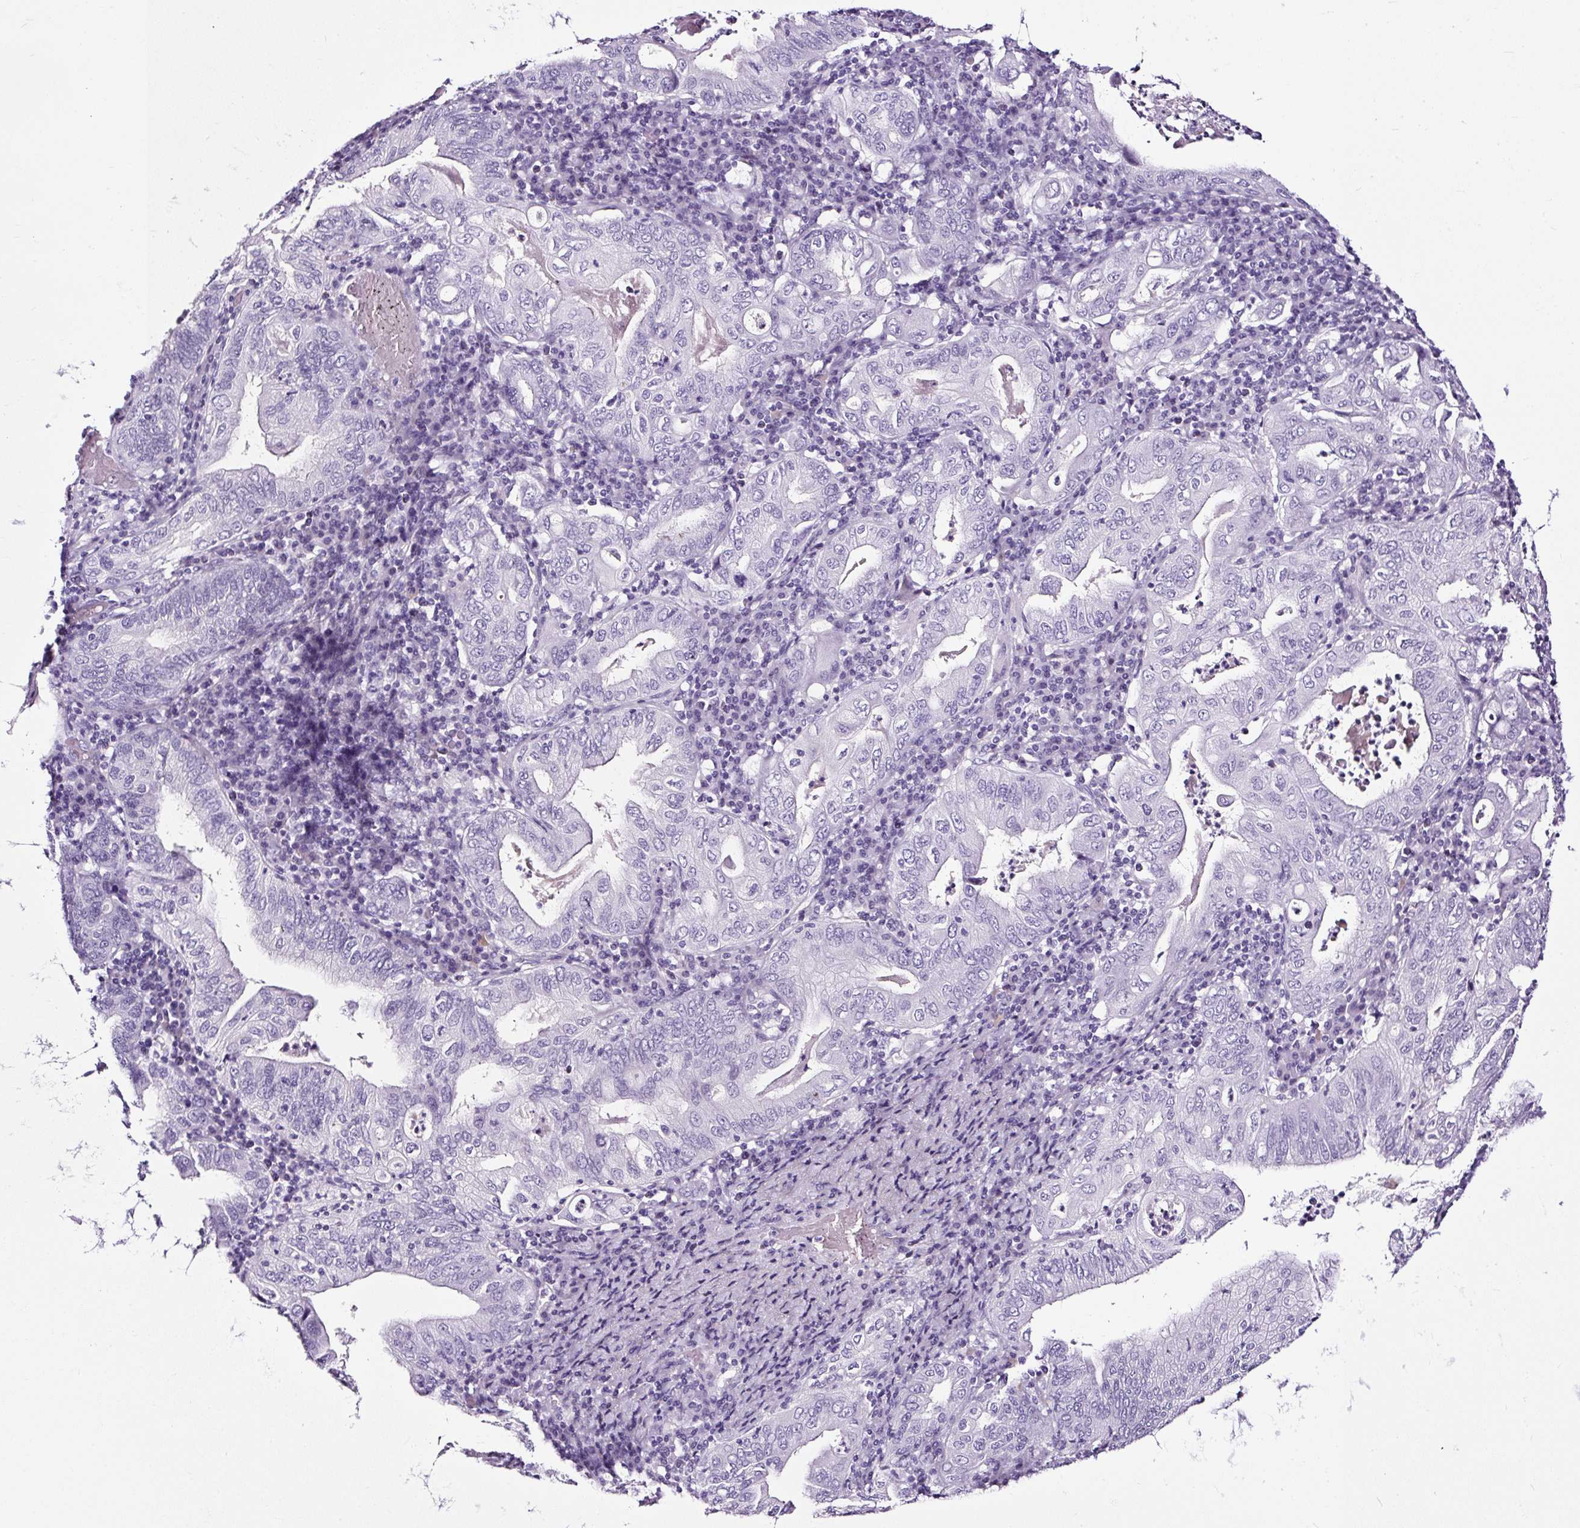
{"staining": {"intensity": "negative", "quantity": "none", "location": "none"}, "tissue": "stomach cancer", "cell_type": "Tumor cells", "image_type": "cancer", "snomed": [{"axis": "morphology", "description": "Normal tissue, NOS"}, {"axis": "morphology", "description": "Adenocarcinoma, NOS"}, {"axis": "topography", "description": "Esophagus"}, {"axis": "topography", "description": "Stomach, upper"}, {"axis": "topography", "description": "Peripheral nerve tissue"}], "caption": "The micrograph exhibits no significant positivity in tumor cells of stomach adenocarcinoma. (DAB IHC, high magnification).", "gene": "NPHS2", "patient": {"sex": "male", "age": 62}}